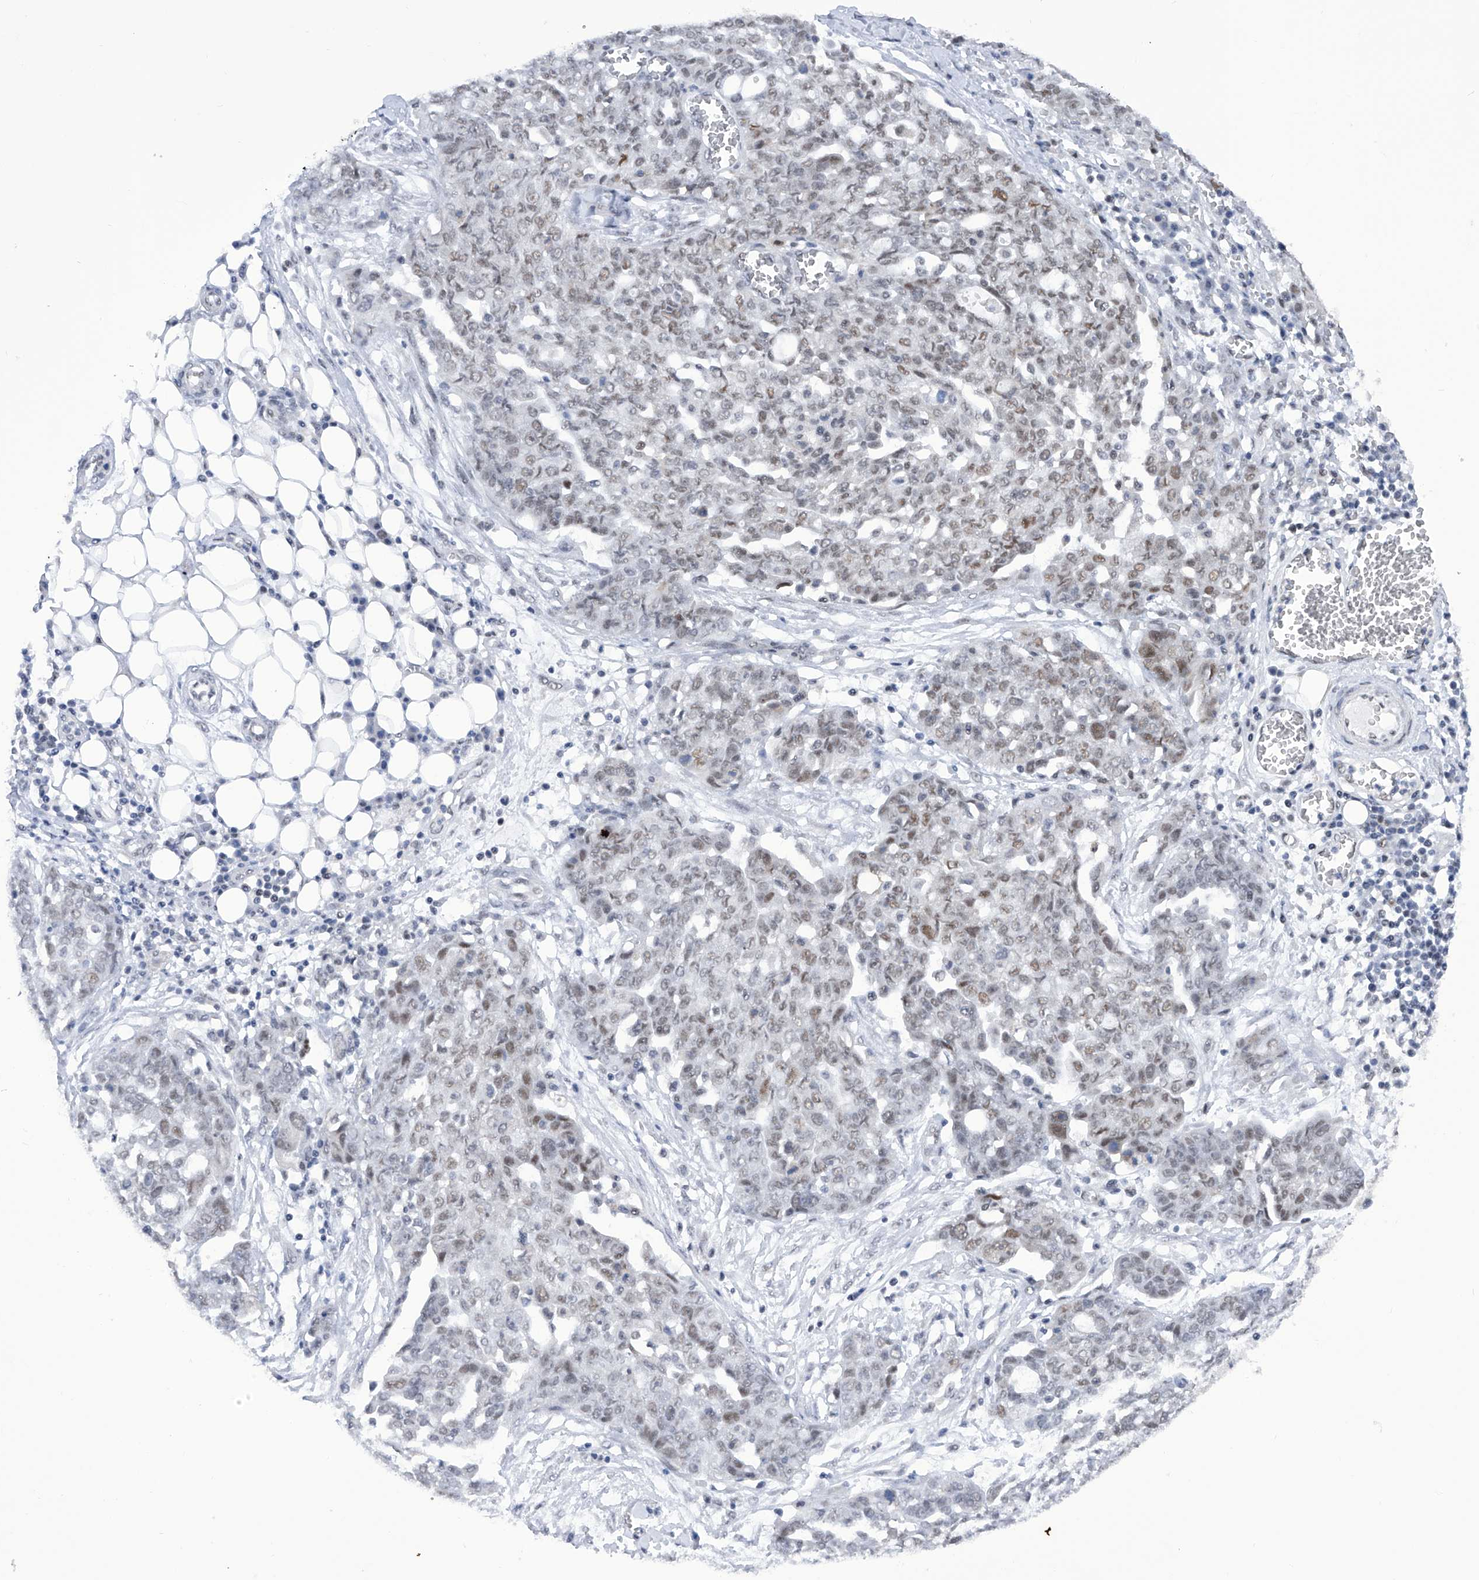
{"staining": {"intensity": "moderate", "quantity": "<25%", "location": "nuclear"}, "tissue": "ovarian cancer", "cell_type": "Tumor cells", "image_type": "cancer", "snomed": [{"axis": "morphology", "description": "Cystadenocarcinoma, serous, NOS"}, {"axis": "topography", "description": "Soft tissue"}, {"axis": "topography", "description": "Ovary"}], "caption": "The micrograph exhibits staining of ovarian serous cystadenocarcinoma, revealing moderate nuclear protein positivity (brown color) within tumor cells.", "gene": "RAD54L", "patient": {"sex": "female", "age": 57}}